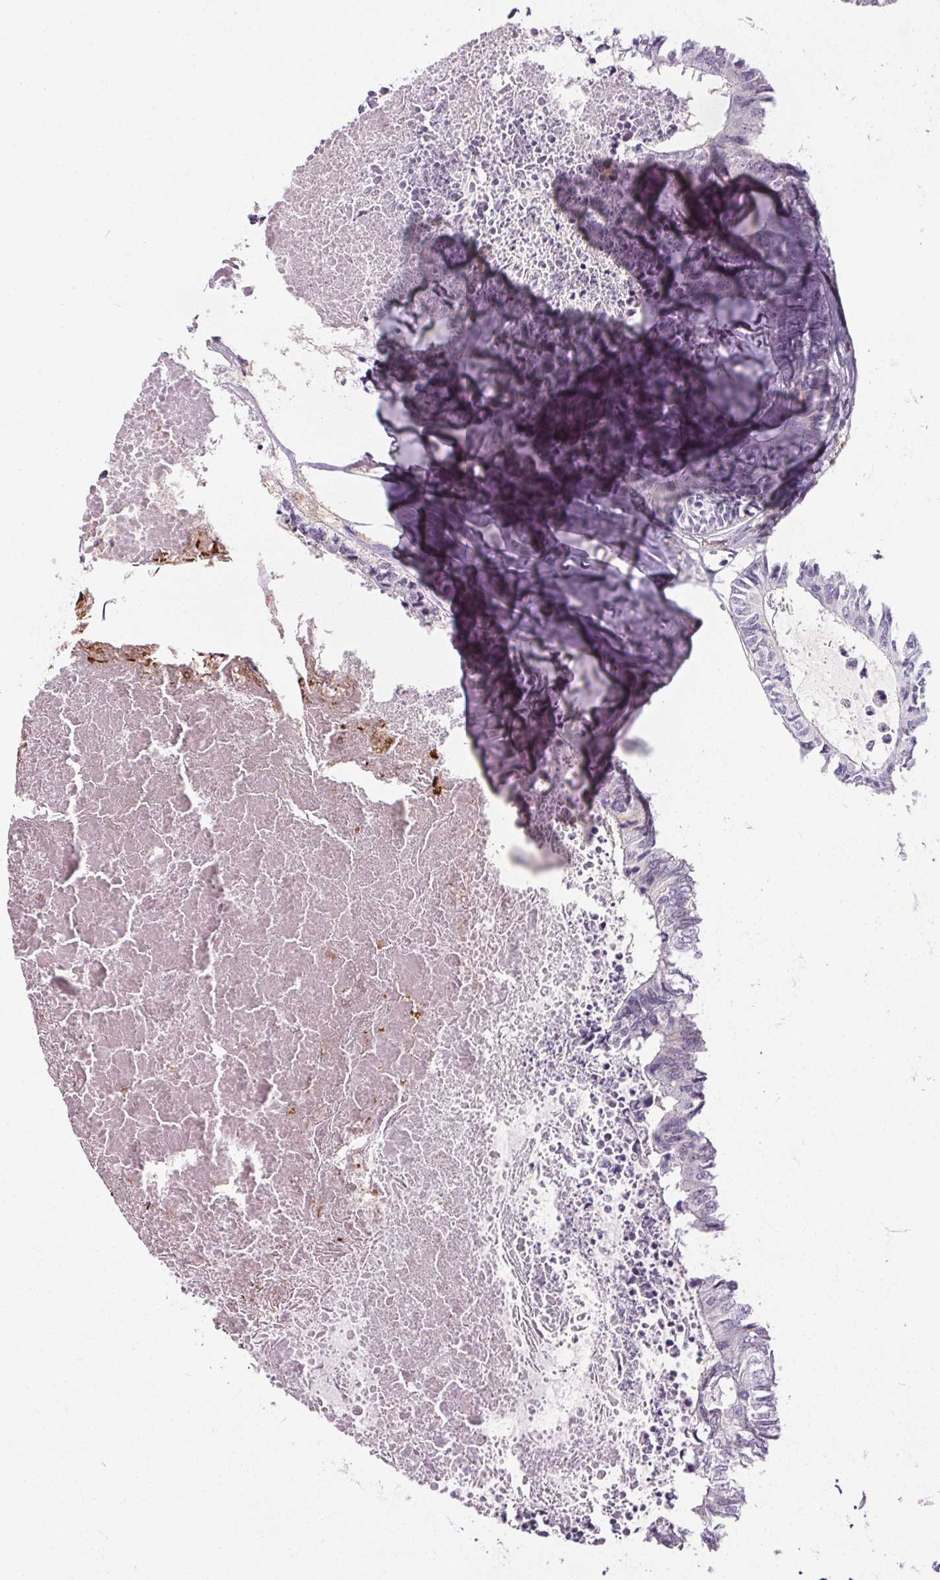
{"staining": {"intensity": "negative", "quantity": "none", "location": "none"}, "tissue": "colorectal cancer", "cell_type": "Tumor cells", "image_type": "cancer", "snomed": [{"axis": "morphology", "description": "Adenocarcinoma, NOS"}, {"axis": "topography", "description": "Colon"}, {"axis": "topography", "description": "Rectum"}], "caption": "IHC photomicrograph of neoplastic tissue: colorectal cancer stained with DAB (3,3'-diaminobenzidine) reveals no significant protein expression in tumor cells.", "gene": "TMEM240", "patient": {"sex": "male", "age": 57}}